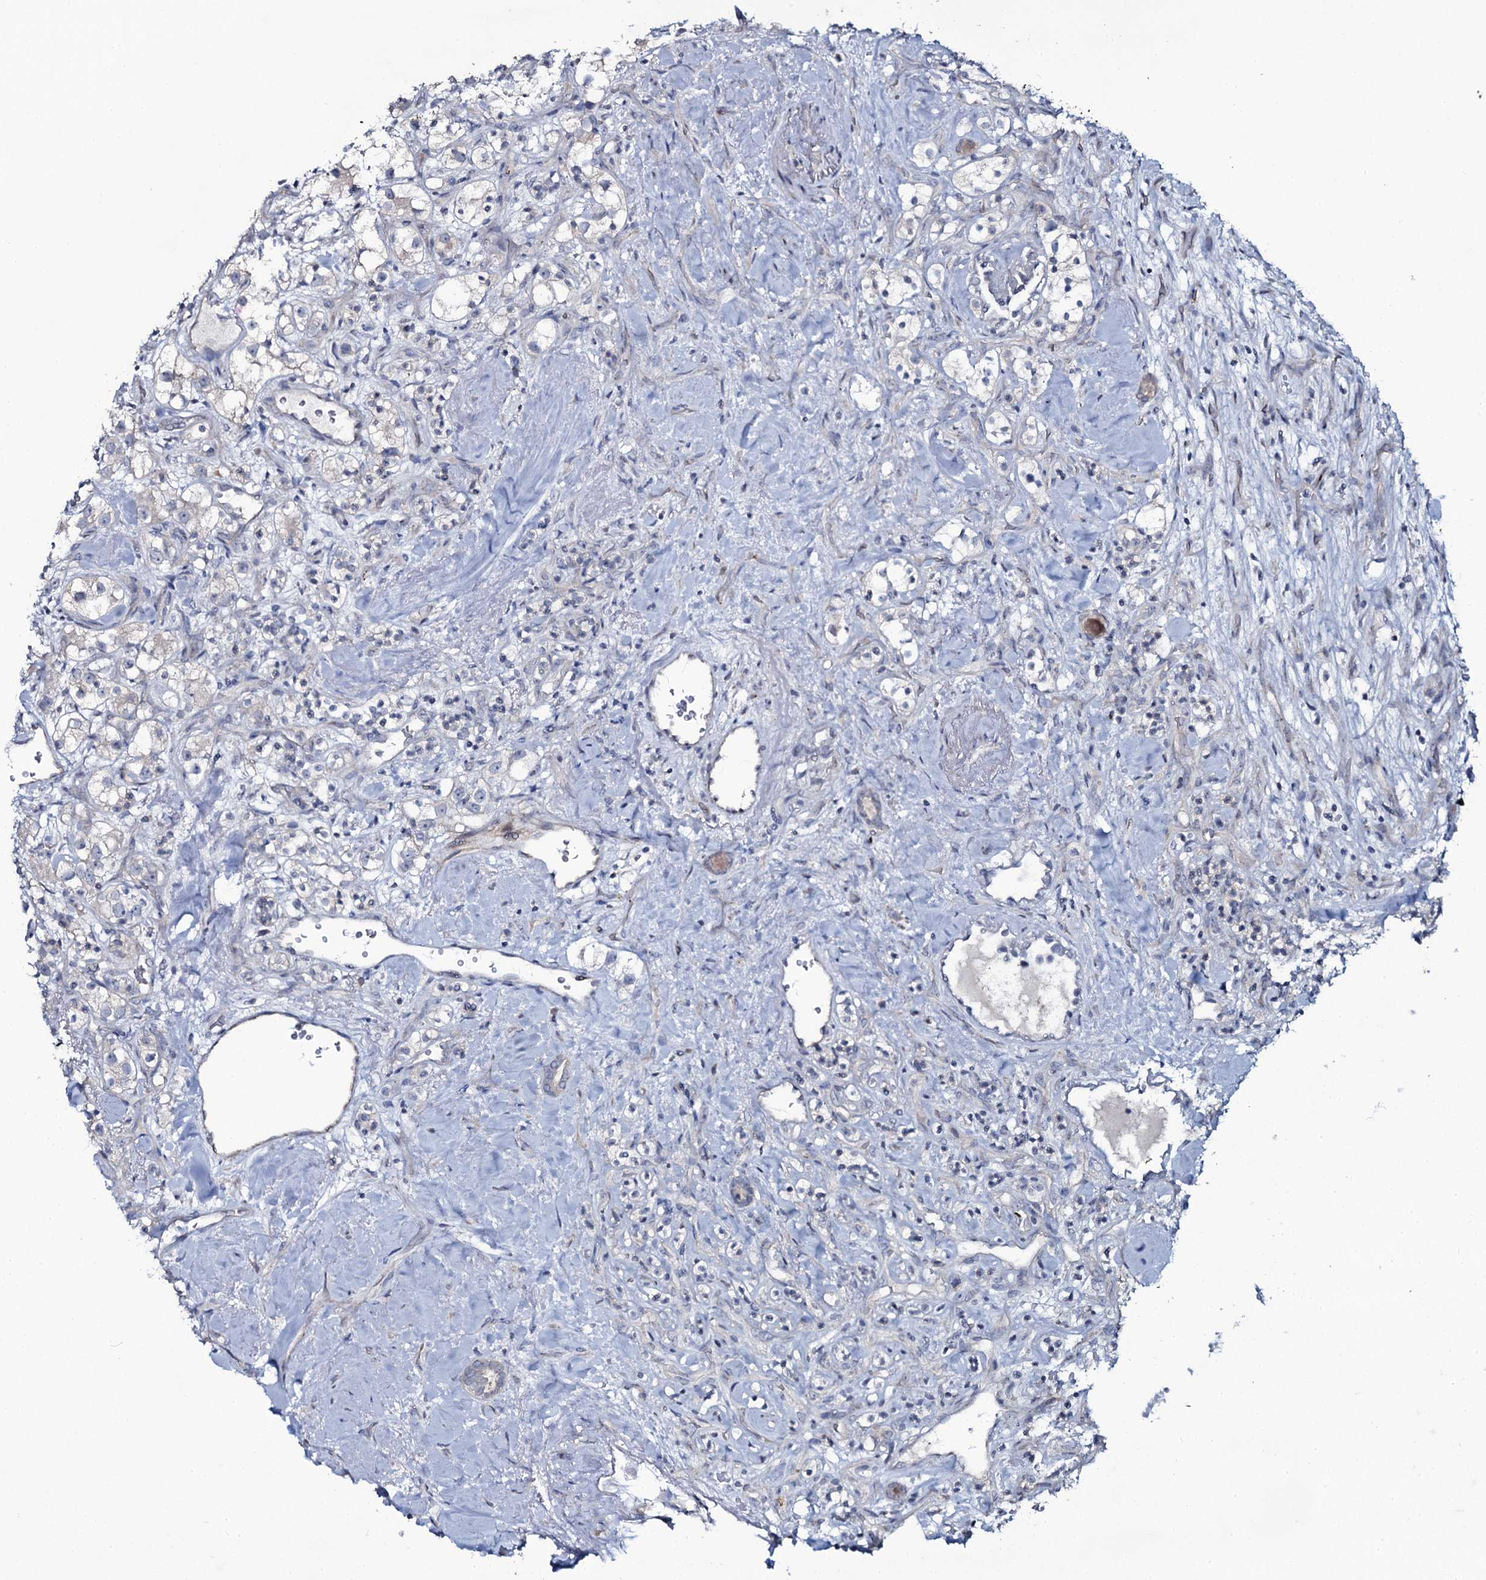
{"staining": {"intensity": "negative", "quantity": "none", "location": "none"}, "tissue": "renal cancer", "cell_type": "Tumor cells", "image_type": "cancer", "snomed": [{"axis": "morphology", "description": "Adenocarcinoma, NOS"}, {"axis": "topography", "description": "Kidney"}], "caption": "High power microscopy photomicrograph of an immunohistochemistry image of renal adenocarcinoma, revealing no significant positivity in tumor cells.", "gene": "SNAP23", "patient": {"sex": "male", "age": 77}}